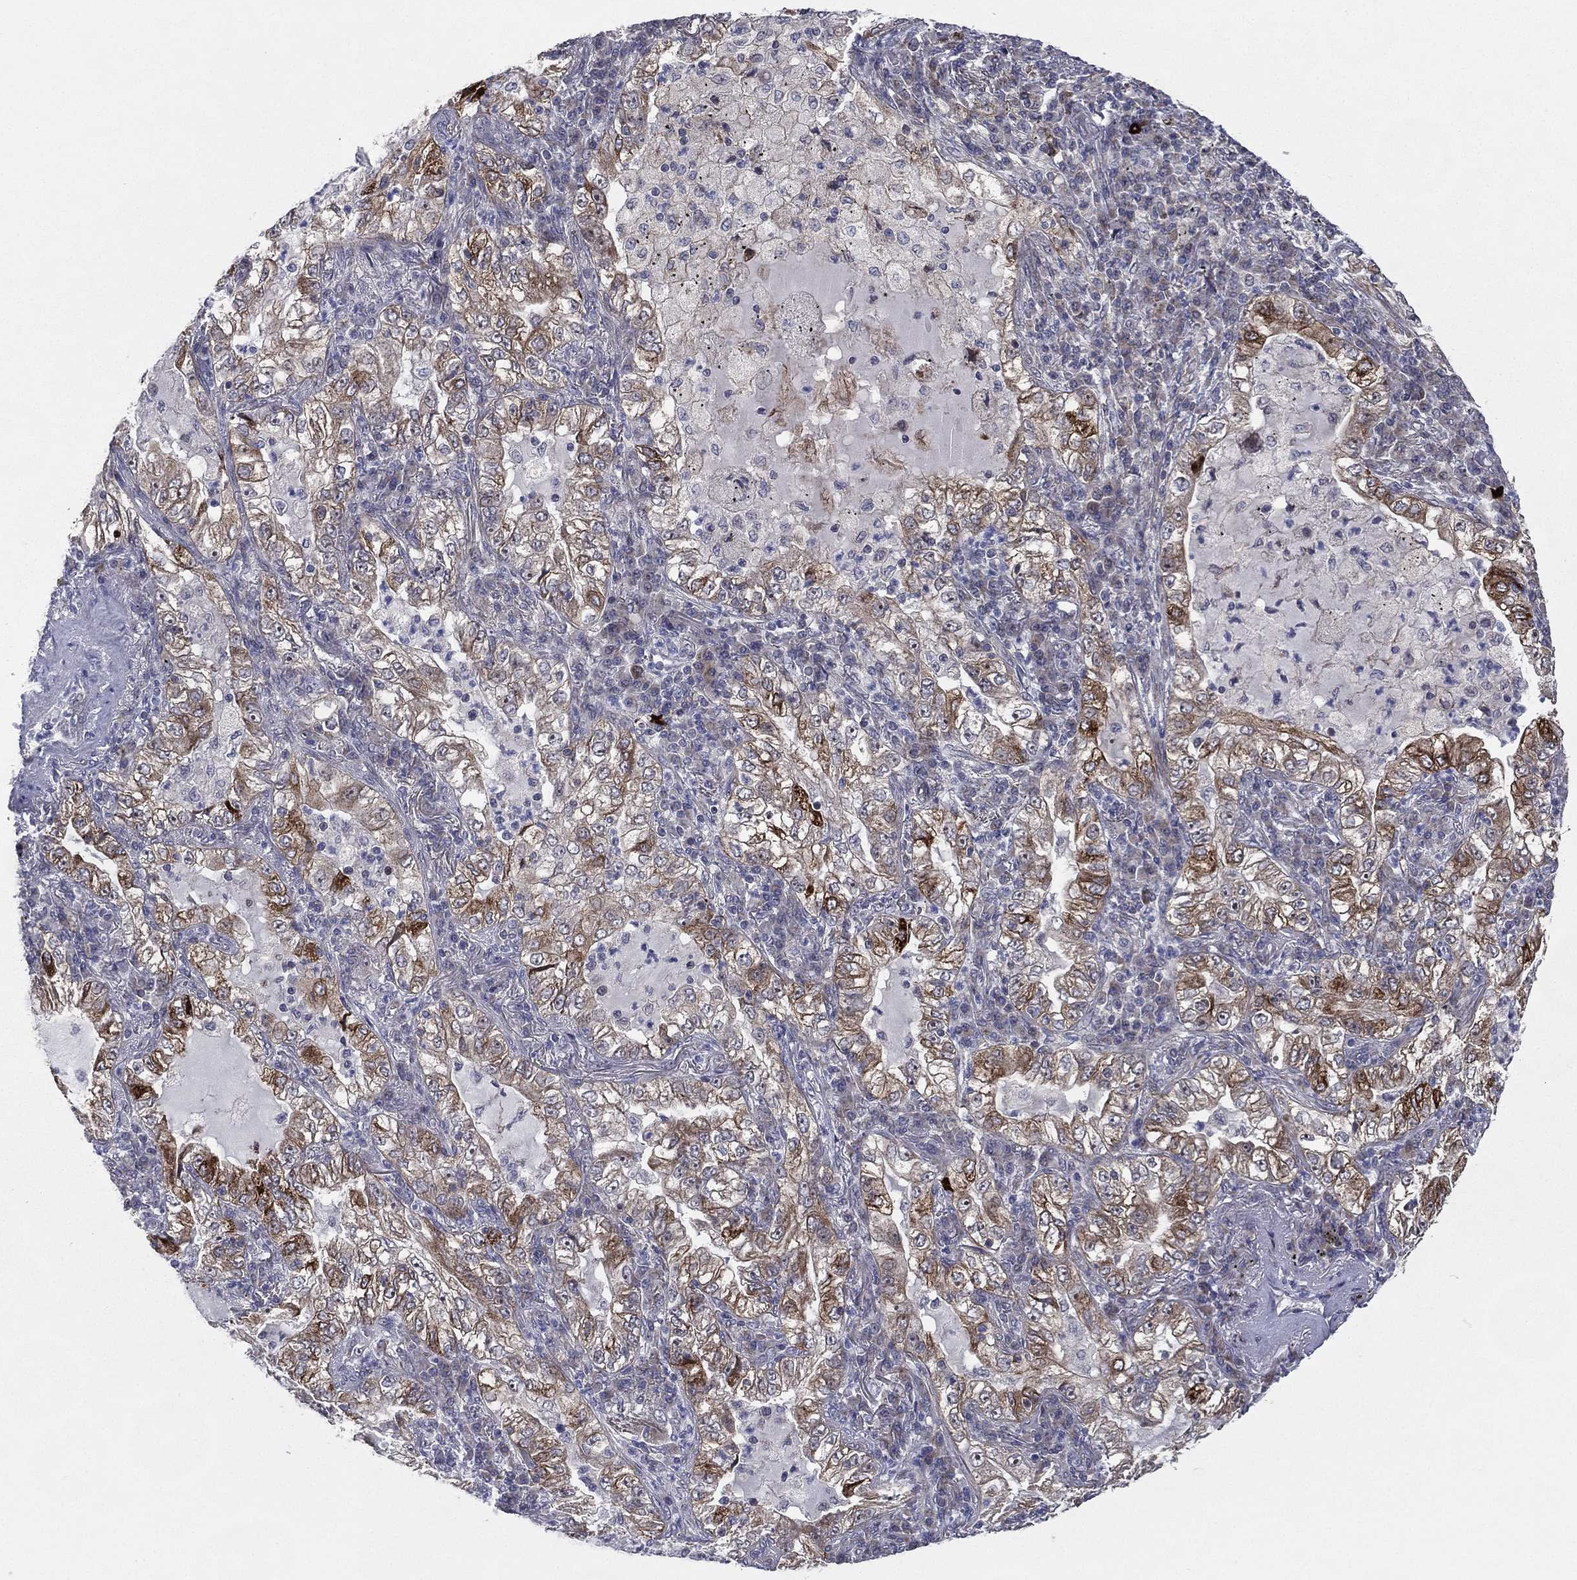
{"staining": {"intensity": "strong", "quantity": "25%-75%", "location": "cytoplasmic/membranous"}, "tissue": "lung cancer", "cell_type": "Tumor cells", "image_type": "cancer", "snomed": [{"axis": "morphology", "description": "Adenocarcinoma, NOS"}, {"axis": "topography", "description": "Lung"}], "caption": "Protein analysis of adenocarcinoma (lung) tissue displays strong cytoplasmic/membranous staining in about 25%-75% of tumor cells.", "gene": "KAT14", "patient": {"sex": "female", "age": 73}}